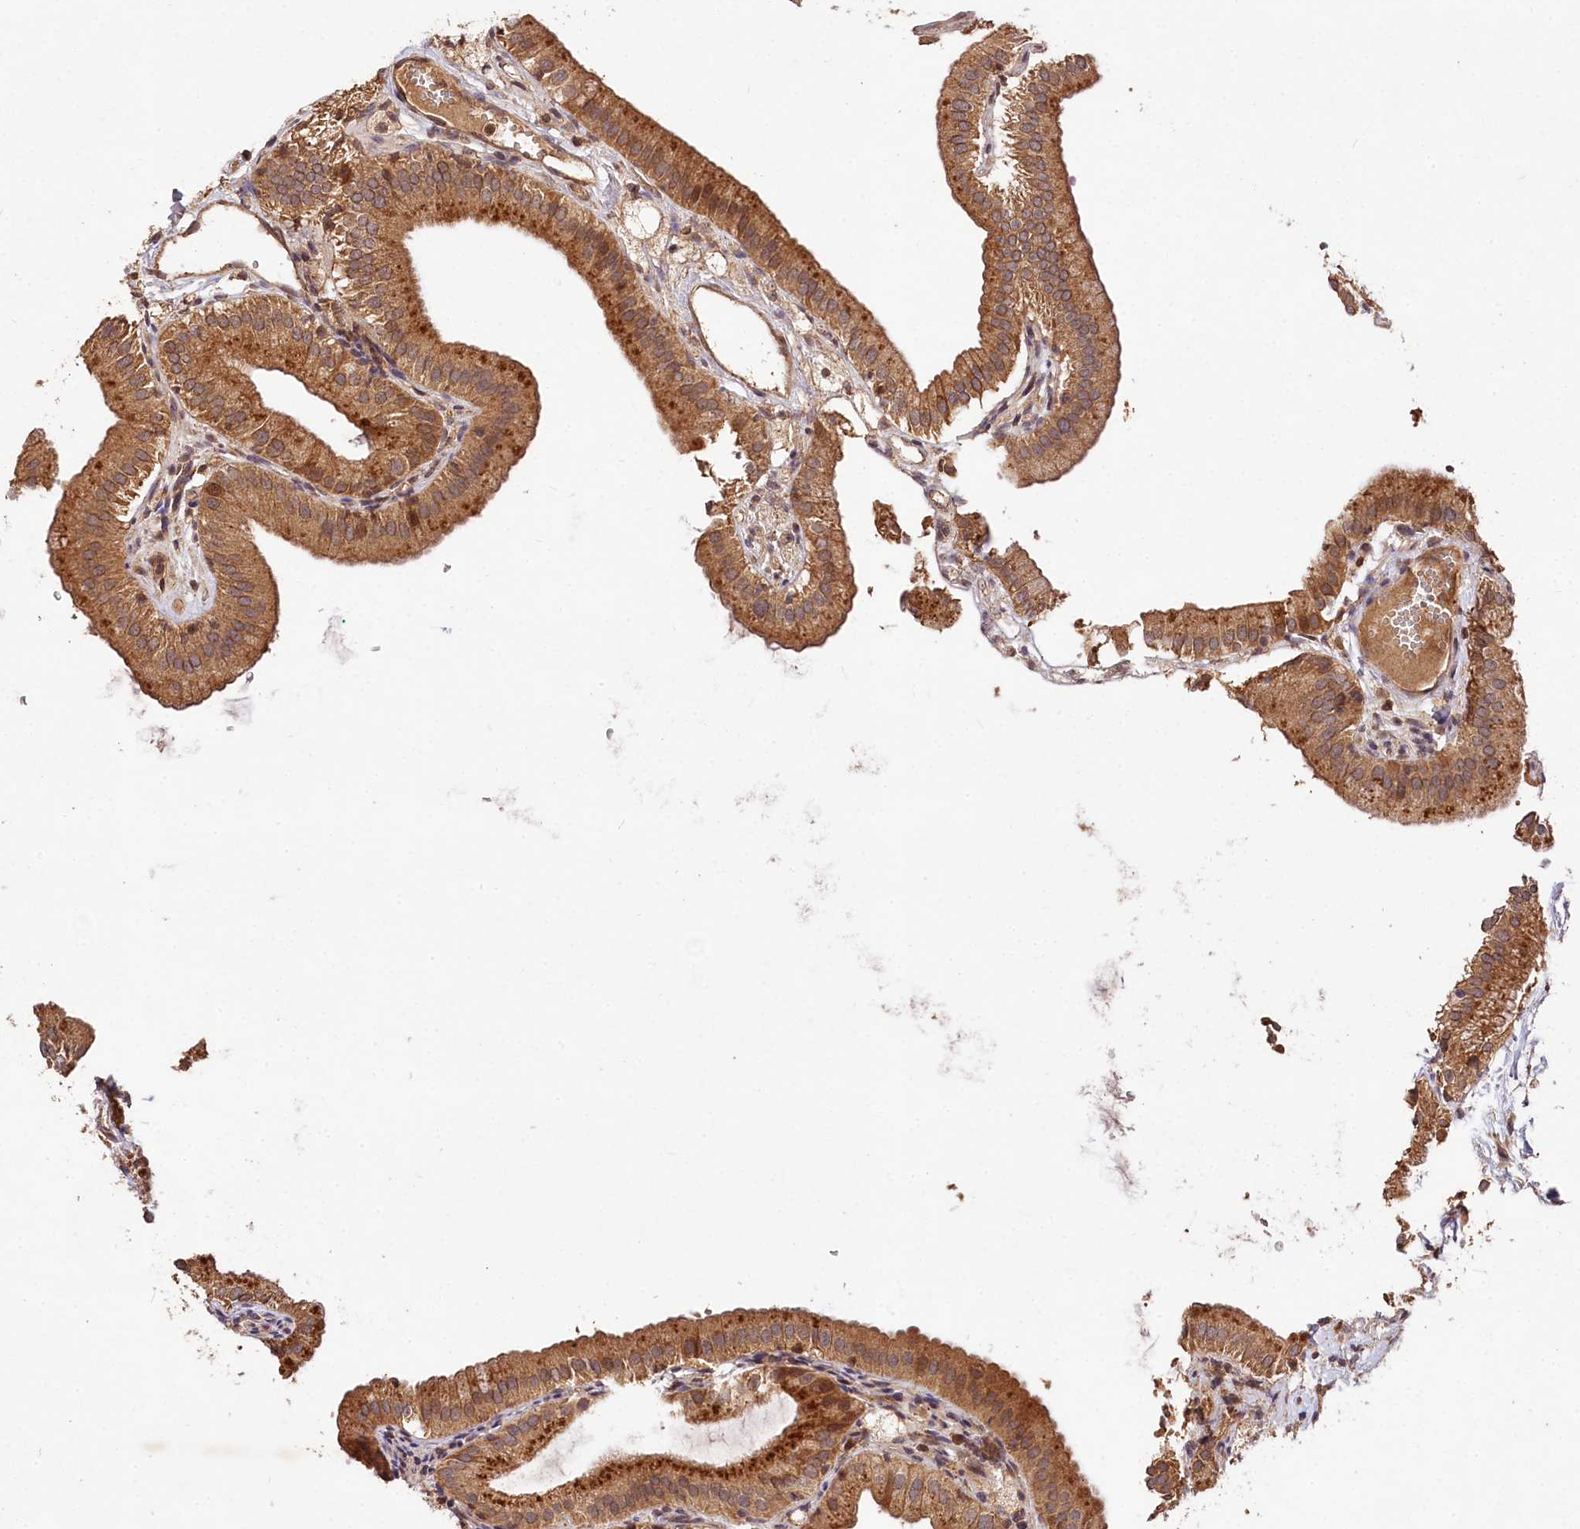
{"staining": {"intensity": "moderate", "quantity": ">75%", "location": "cytoplasmic/membranous"}, "tissue": "gallbladder", "cell_type": "Glandular cells", "image_type": "normal", "snomed": [{"axis": "morphology", "description": "Normal tissue, NOS"}, {"axis": "topography", "description": "Gallbladder"}], "caption": "IHC (DAB (3,3'-diaminobenzidine)) staining of benign gallbladder exhibits moderate cytoplasmic/membranous protein staining in approximately >75% of glandular cells.", "gene": "MCF2L2", "patient": {"sex": "male", "age": 55}}